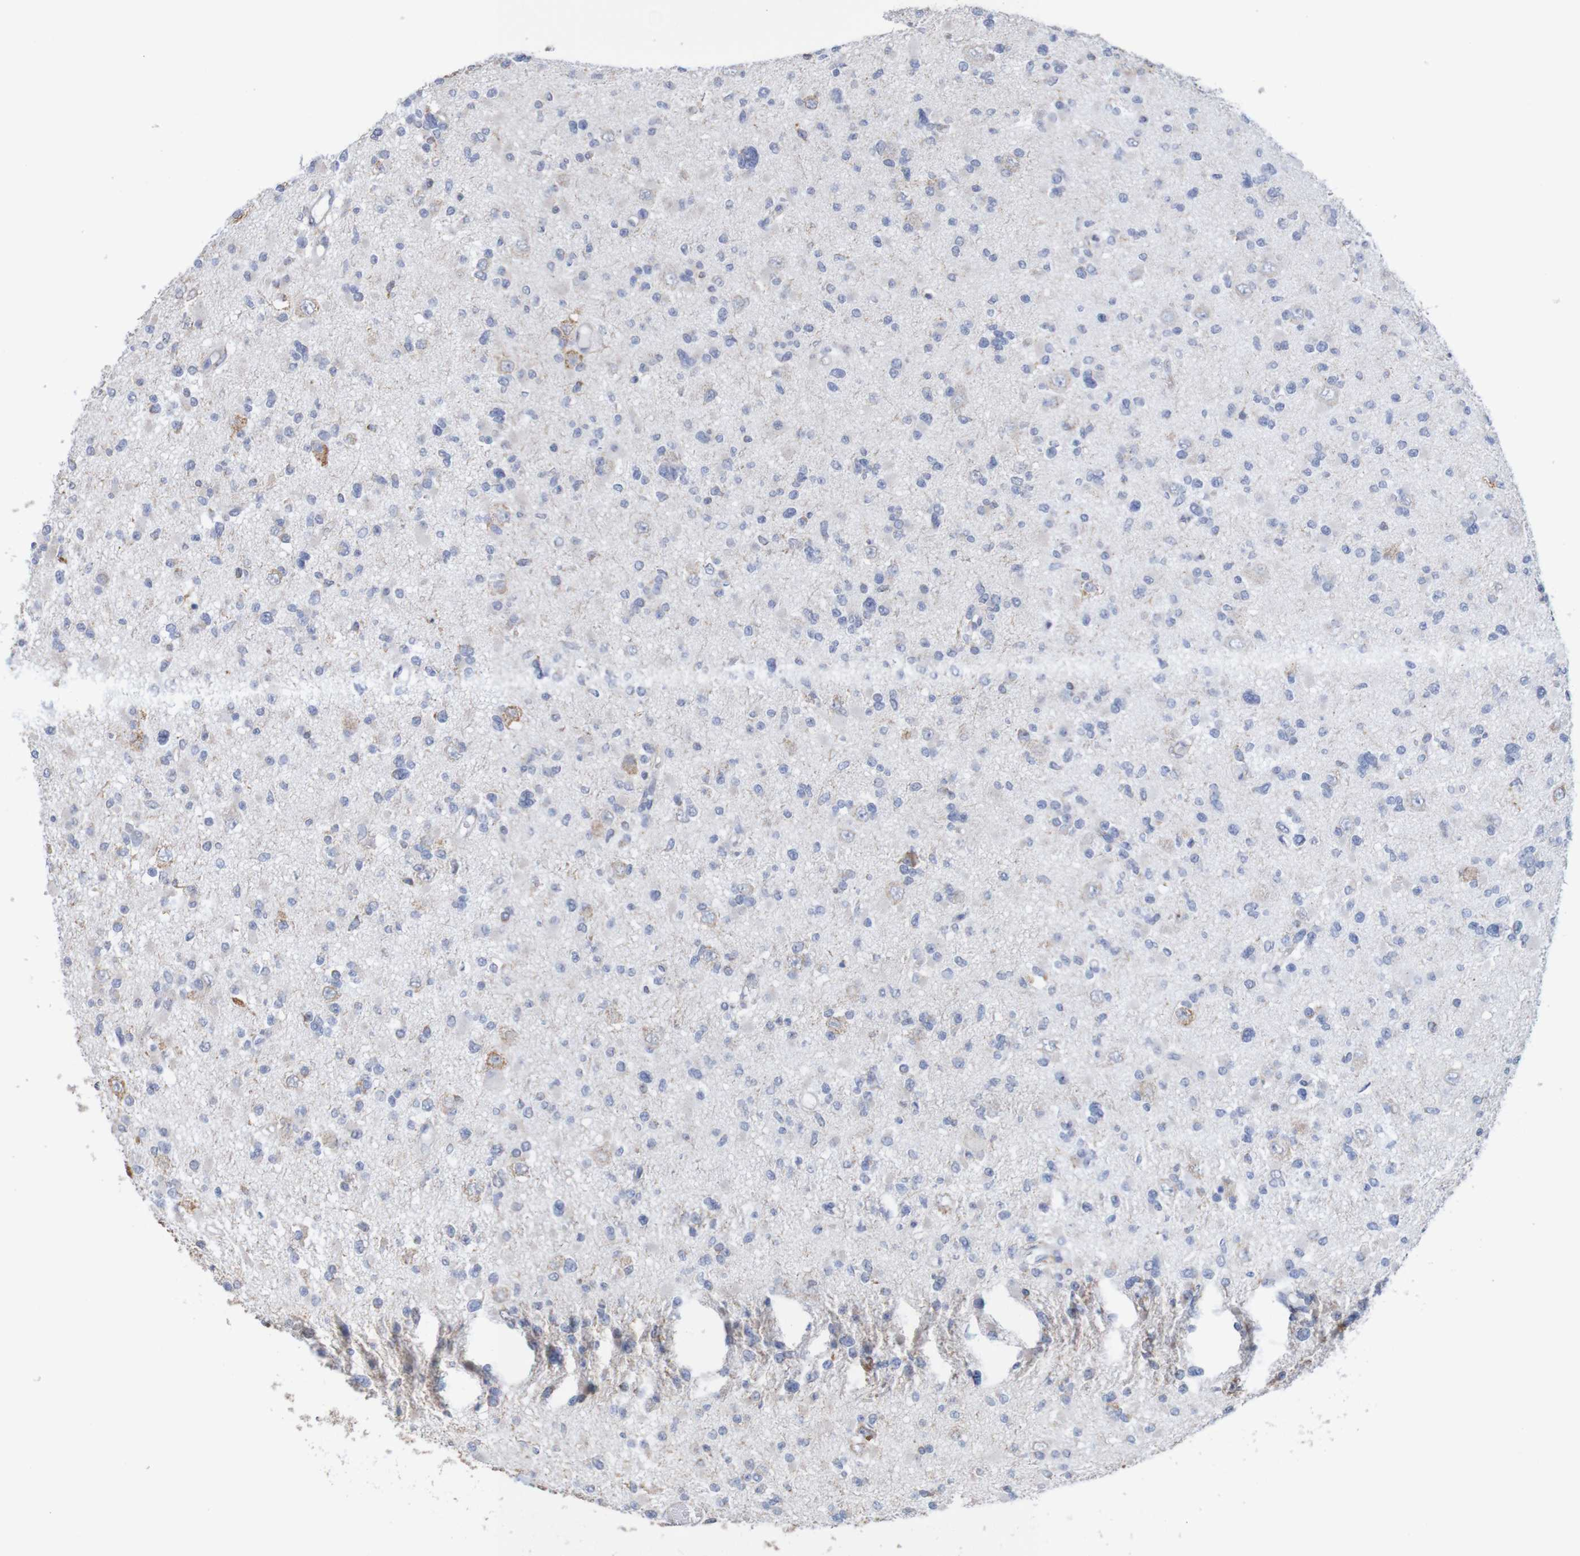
{"staining": {"intensity": "negative", "quantity": "none", "location": "none"}, "tissue": "glioma", "cell_type": "Tumor cells", "image_type": "cancer", "snomed": [{"axis": "morphology", "description": "Glioma, malignant, Low grade"}, {"axis": "topography", "description": "Brain"}], "caption": "The immunohistochemistry (IHC) micrograph has no significant expression in tumor cells of malignant glioma (low-grade) tissue. Brightfield microscopy of immunohistochemistry (IHC) stained with DAB (brown) and hematoxylin (blue), captured at high magnification.", "gene": "PDIA3", "patient": {"sex": "female", "age": 22}}